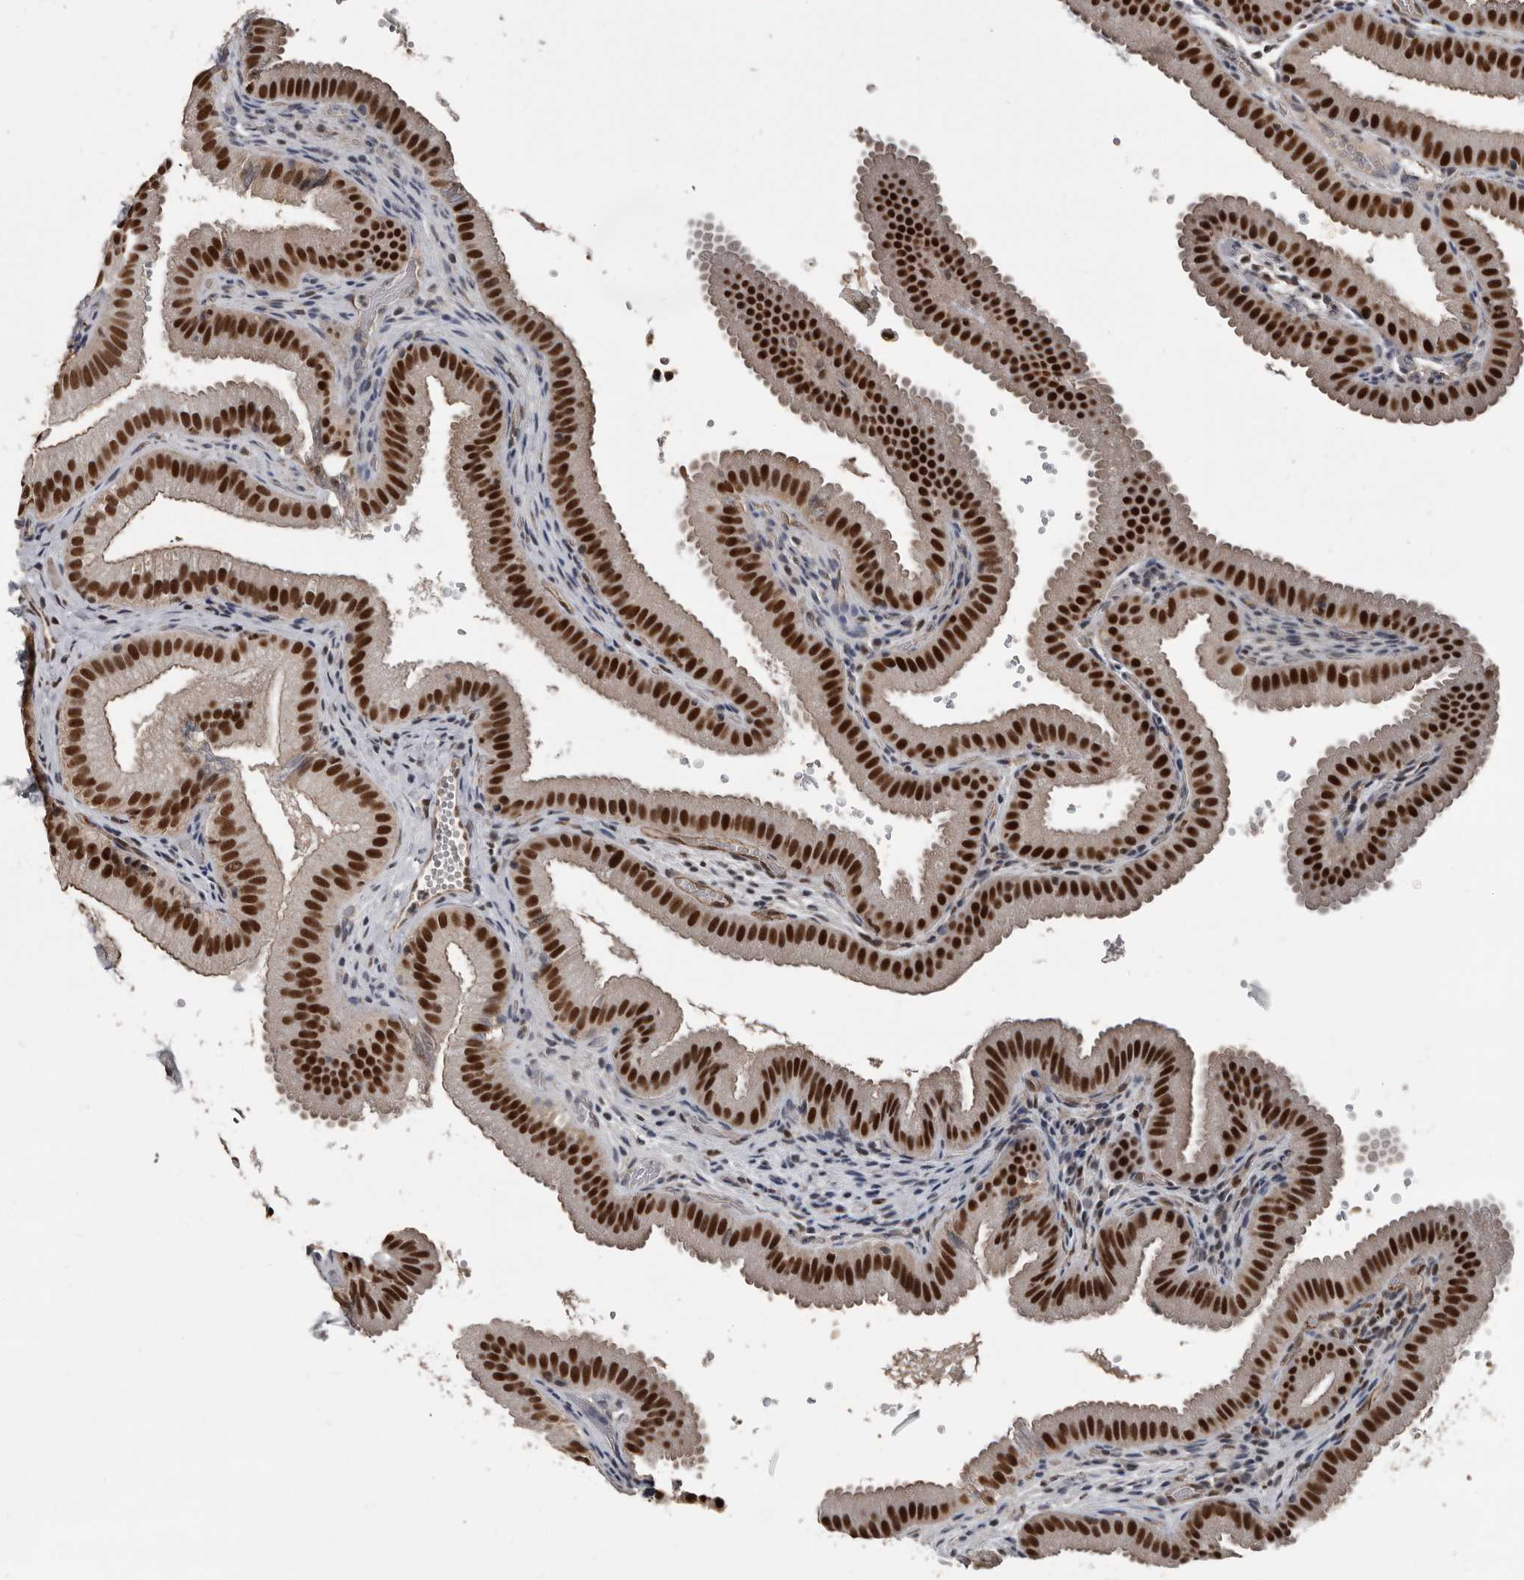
{"staining": {"intensity": "strong", "quantity": ">75%", "location": "nuclear"}, "tissue": "gallbladder", "cell_type": "Glandular cells", "image_type": "normal", "snomed": [{"axis": "morphology", "description": "Normal tissue, NOS"}, {"axis": "topography", "description": "Gallbladder"}], "caption": "A photomicrograph showing strong nuclear positivity in approximately >75% of glandular cells in normal gallbladder, as visualized by brown immunohistochemical staining.", "gene": "CHD1L", "patient": {"sex": "female", "age": 30}}